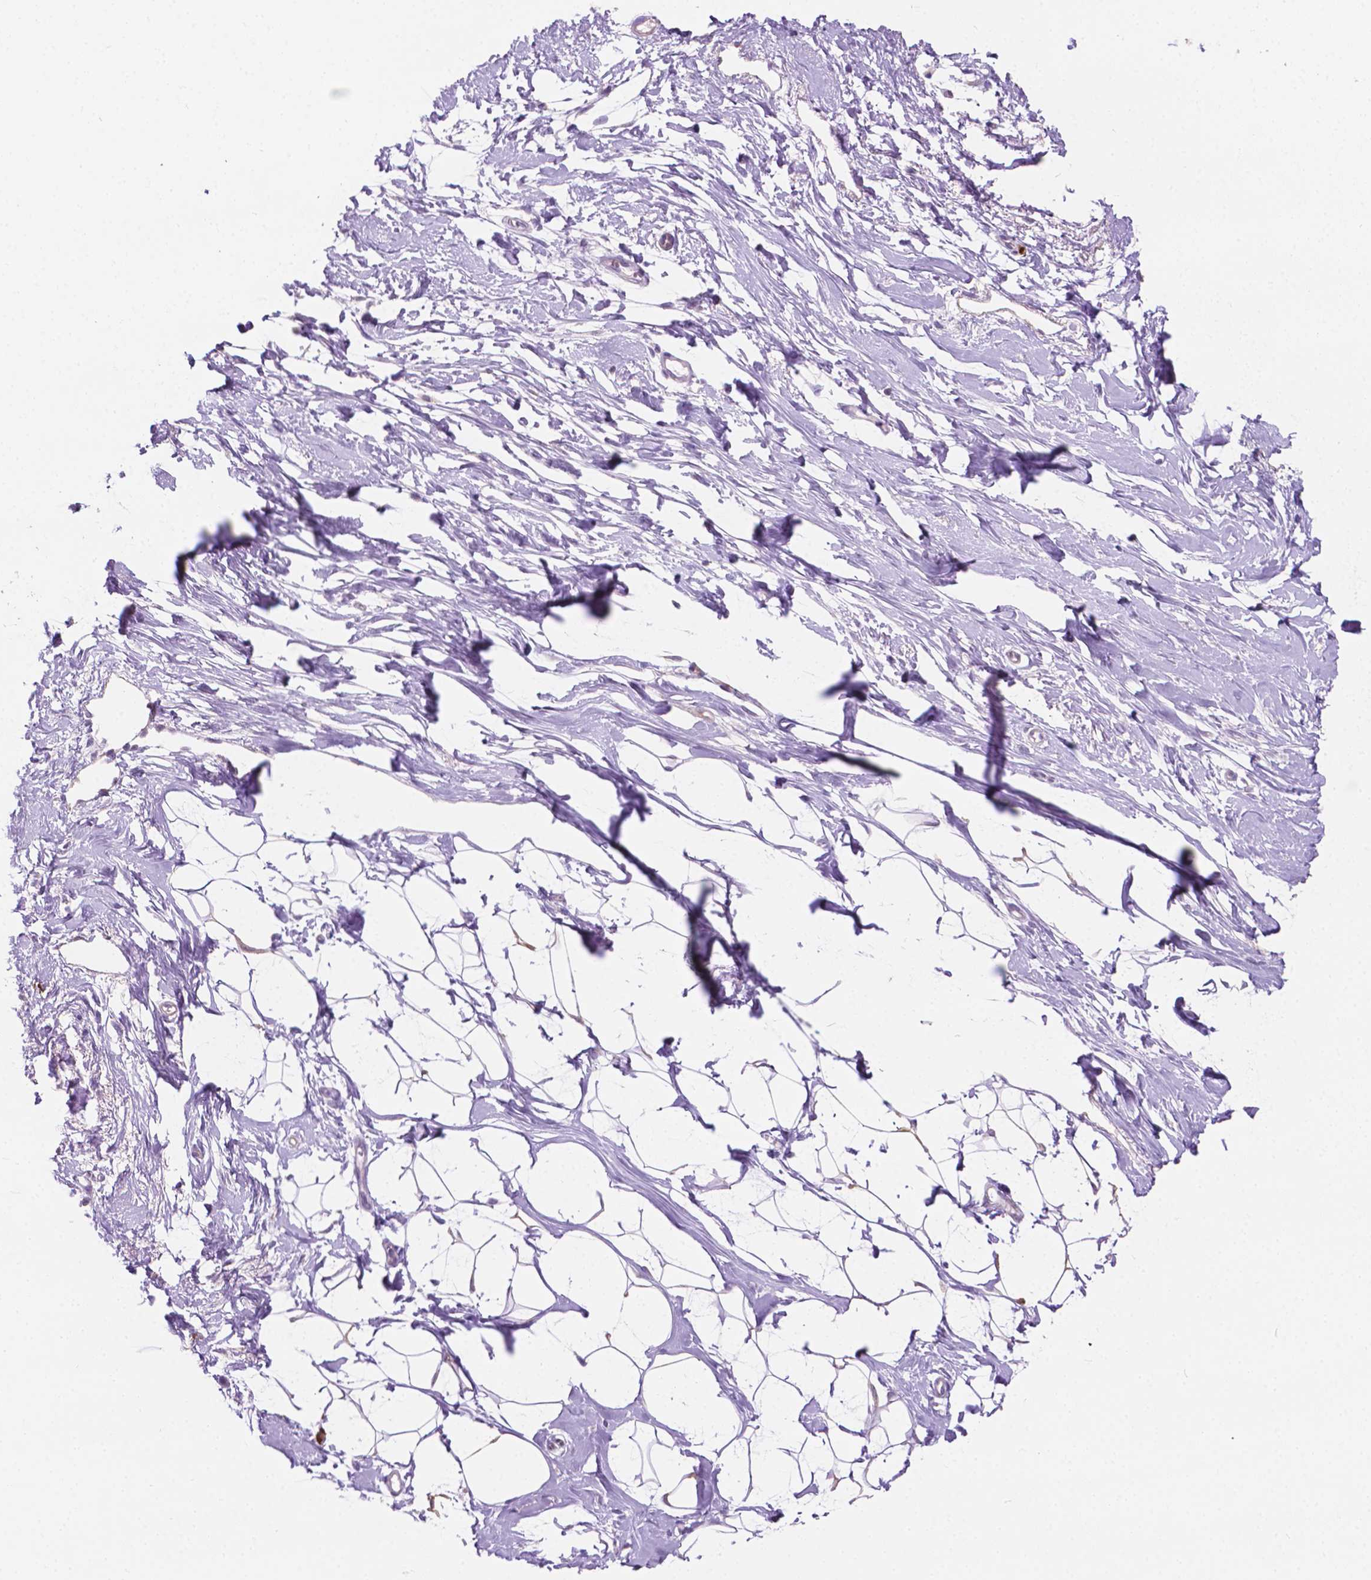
{"staining": {"intensity": "negative", "quantity": "none", "location": "none"}, "tissue": "breast", "cell_type": "Adipocytes", "image_type": "normal", "snomed": [{"axis": "morphology", "description": "Normal tissue, NOS"}, {"axis": "topography", "description": "Breast"}], "caption": "Photomicrograph shows no protein staining in adipocytes of benign breast.", "gene": "EPPK1", "patient": {"sex": "female", "age": 49}}